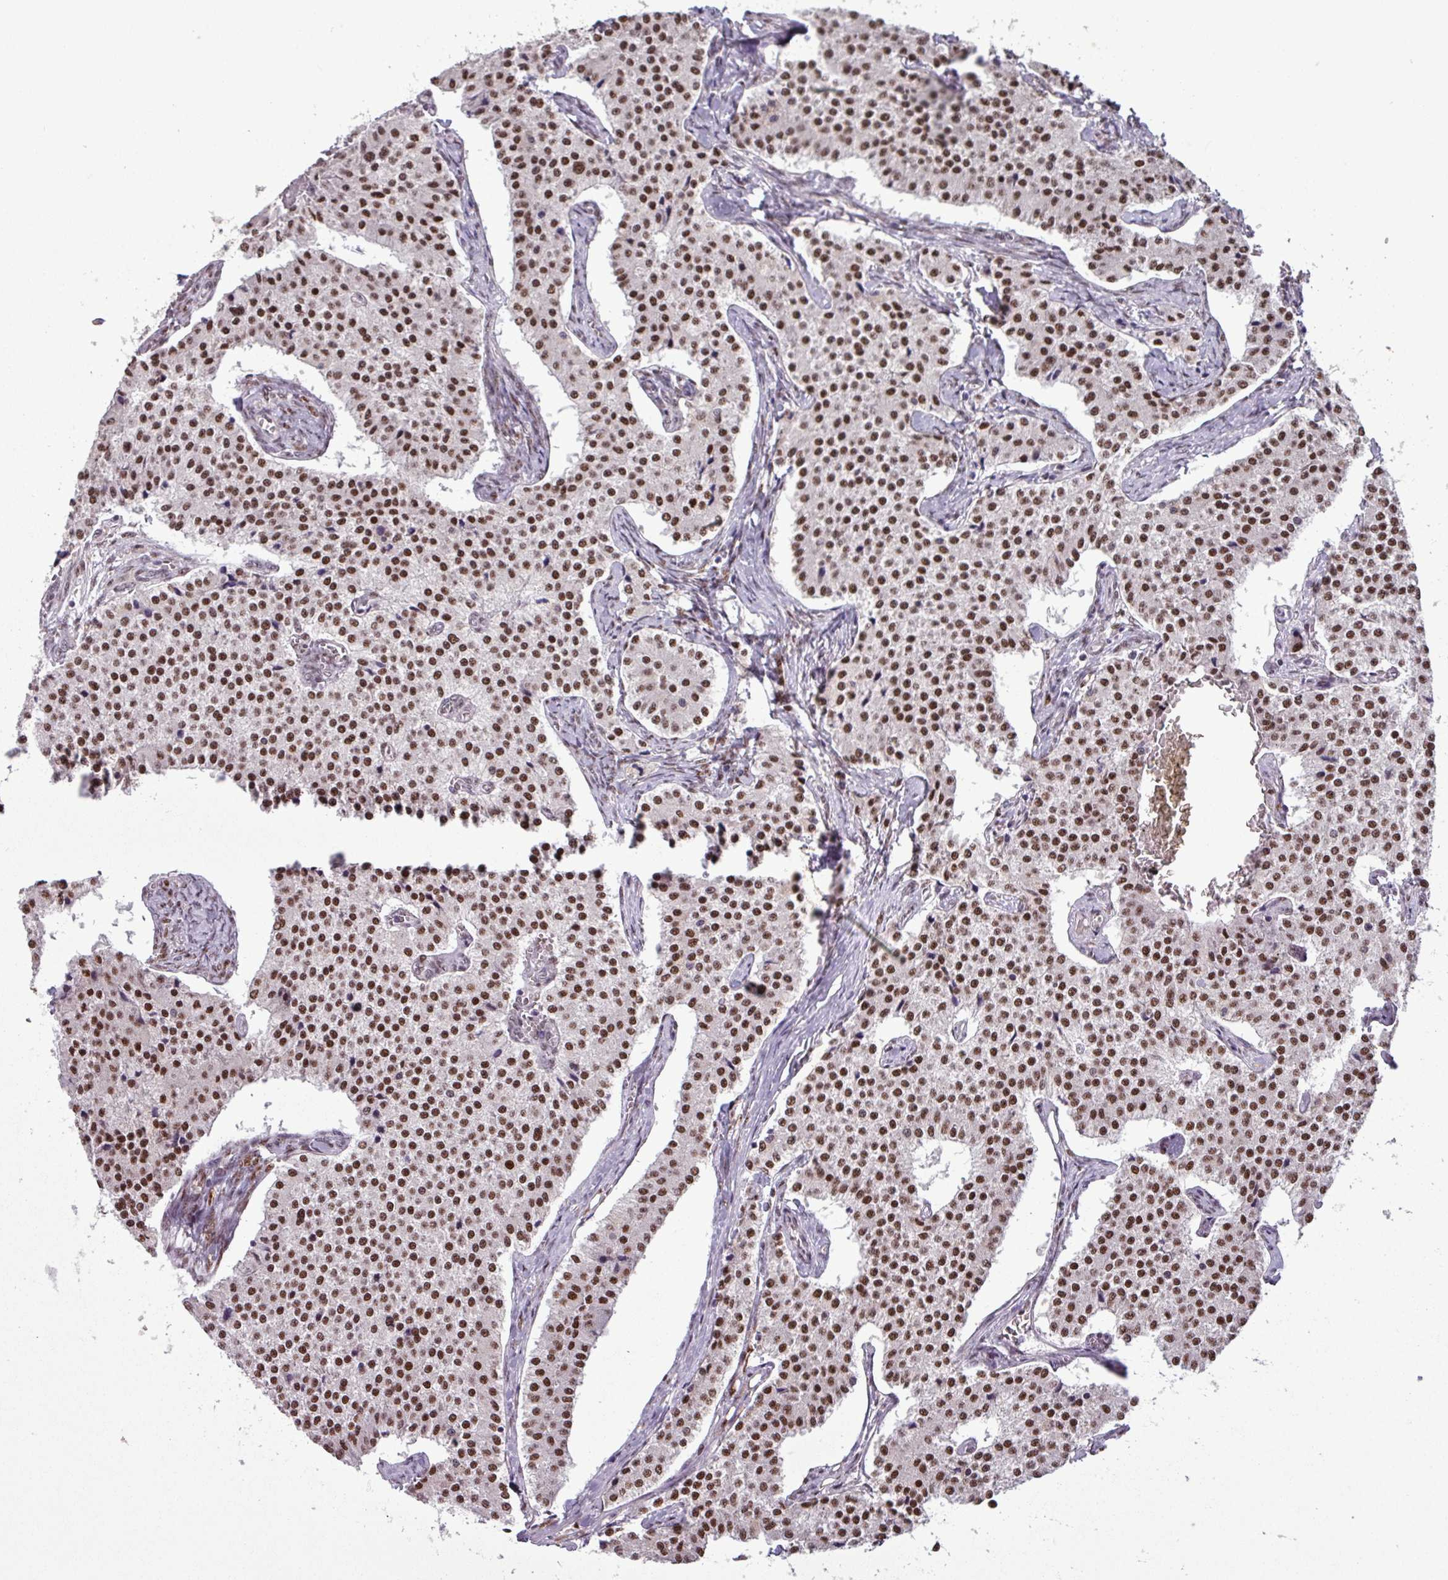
{"staining": {"intensity": "strong", "quantity": ">75%", "location": "nuclear"}, "tissue": "carcinoid", "cell_type": "Tumor cells", "image_type": "cancer", "snomed": [{"axis": "morphology", "description": "Carcinoid, malignant, NOS"}, {"axis": "topography", "description": "Colon"}], "caption": "Protein analysis of carcinoid tissue exhibits strong nuclear staining in approximately >75% of tumor cells. (DAB IHC with brightfield microscopy, high magnification).", "gene": "IRF2BPL", "patient": {"sex": "female", "age": 52}}